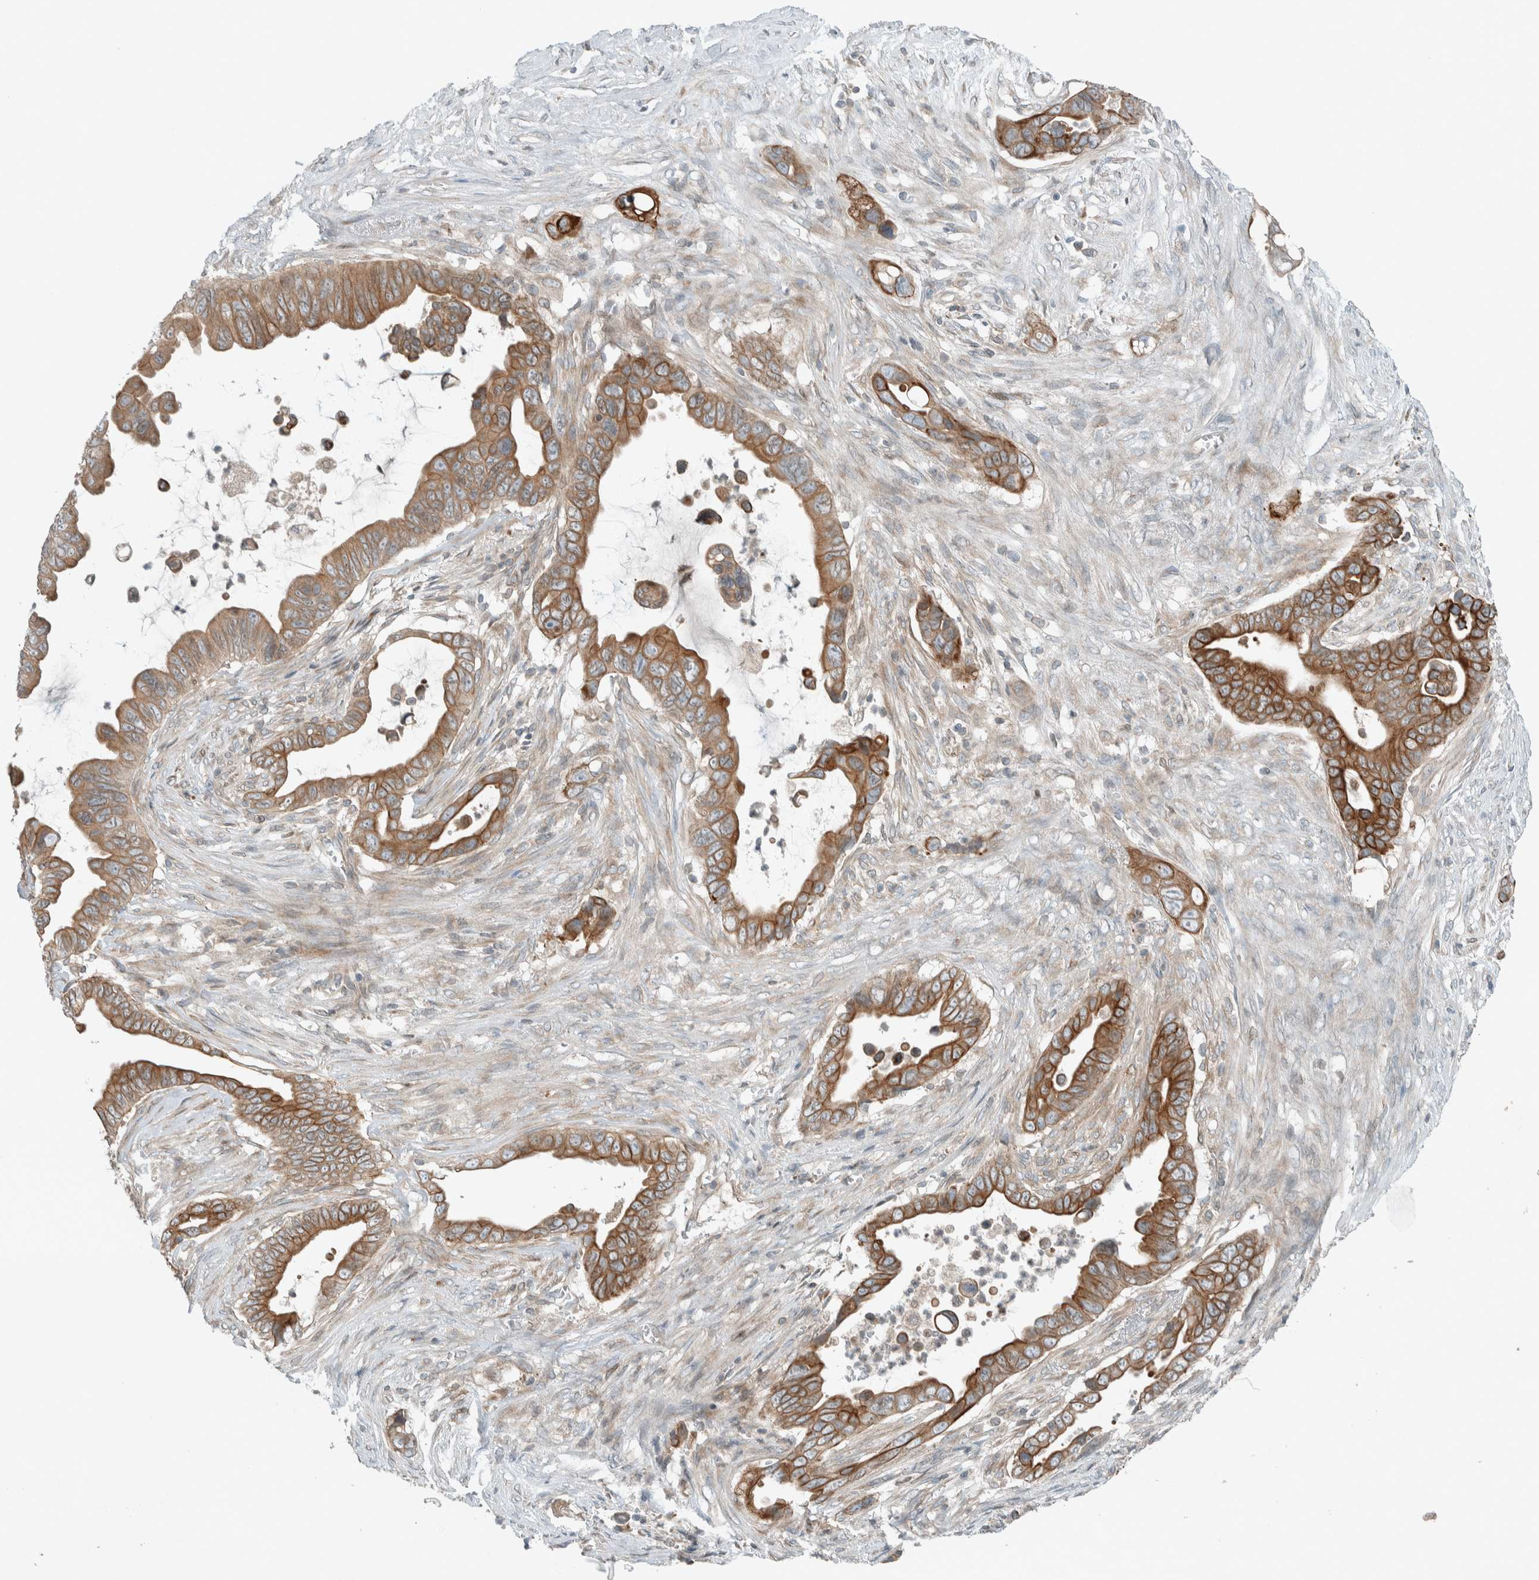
{"staining": {"intensity": "moderate", "quantity": ">75%", "location": "cytoplasmic/membranous"}, "tissue": "pancreatic cancer", "cell_type": "Tumor cells", "image_type": "cancer", "snomed": [{"axis": "morphology", "description": "Adenocarcinoma, NOS"}, {"axis": "topography", "description": "Pancreas"}], "caption": "The histopathology image shows a brown stain indicating the presence of a protein in the cytoplasmic/membranous of tumor cells in pancreatic cancer.", "gene": "SEL1L", "patient": {"sex": "female", "age": 72}}